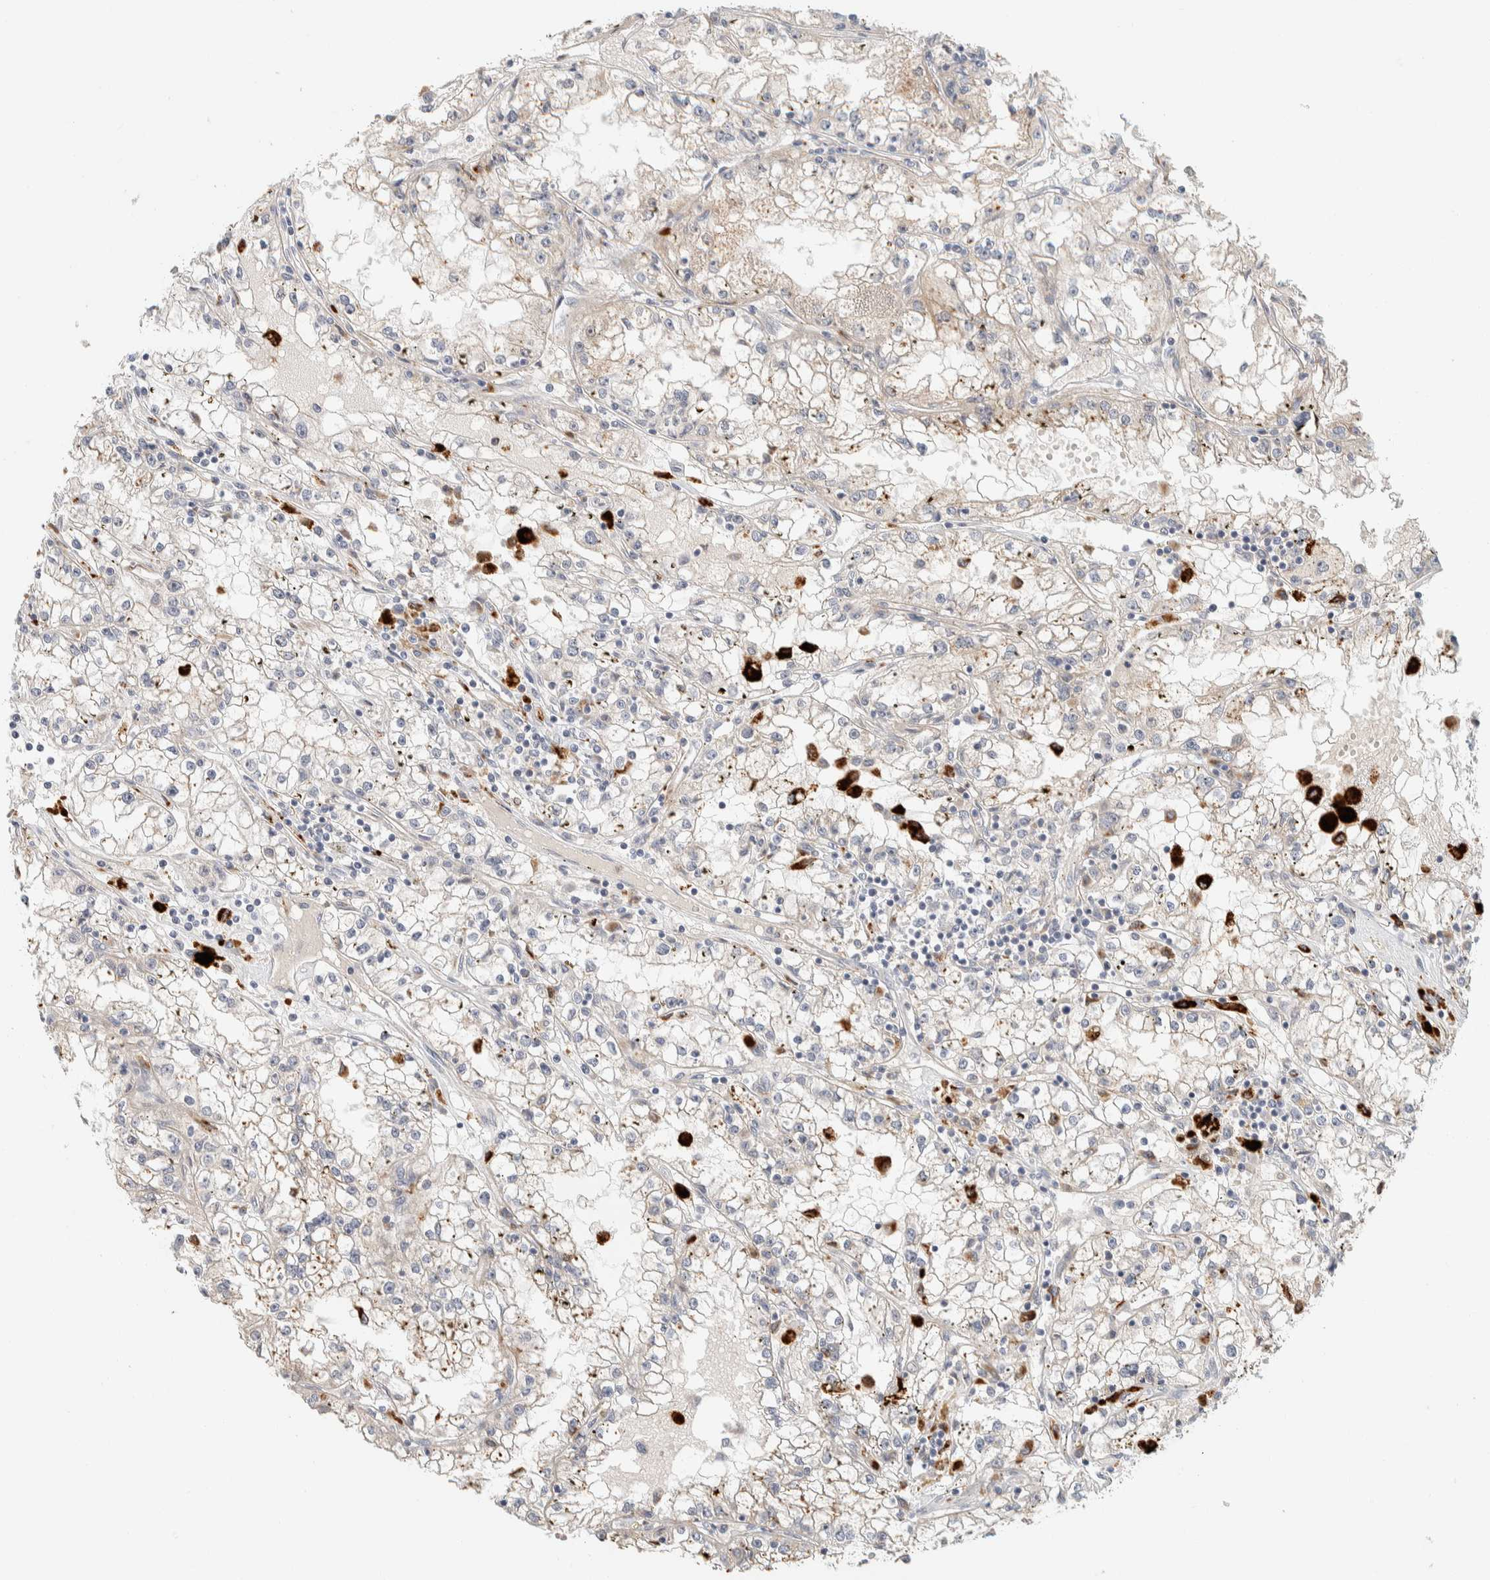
{"staining": {"intensity": "weak", "quantity": "<25%", "location": "cytoplasmic/membranous"}, "tissue": "renal cancer", "cell_type": "Tumor cells", "image_type": "cancer", "snomed": [{"axis": "morphology", "description": "Adenocarcinoma, NOS"}, {"axis": "topography", "description": "Kidney"}], "caption": "Tumor cells show no significant staining in adenocarcinoma (renal).", "gene": "GCLM", "patient": {"sex": "male", "age": 56}}